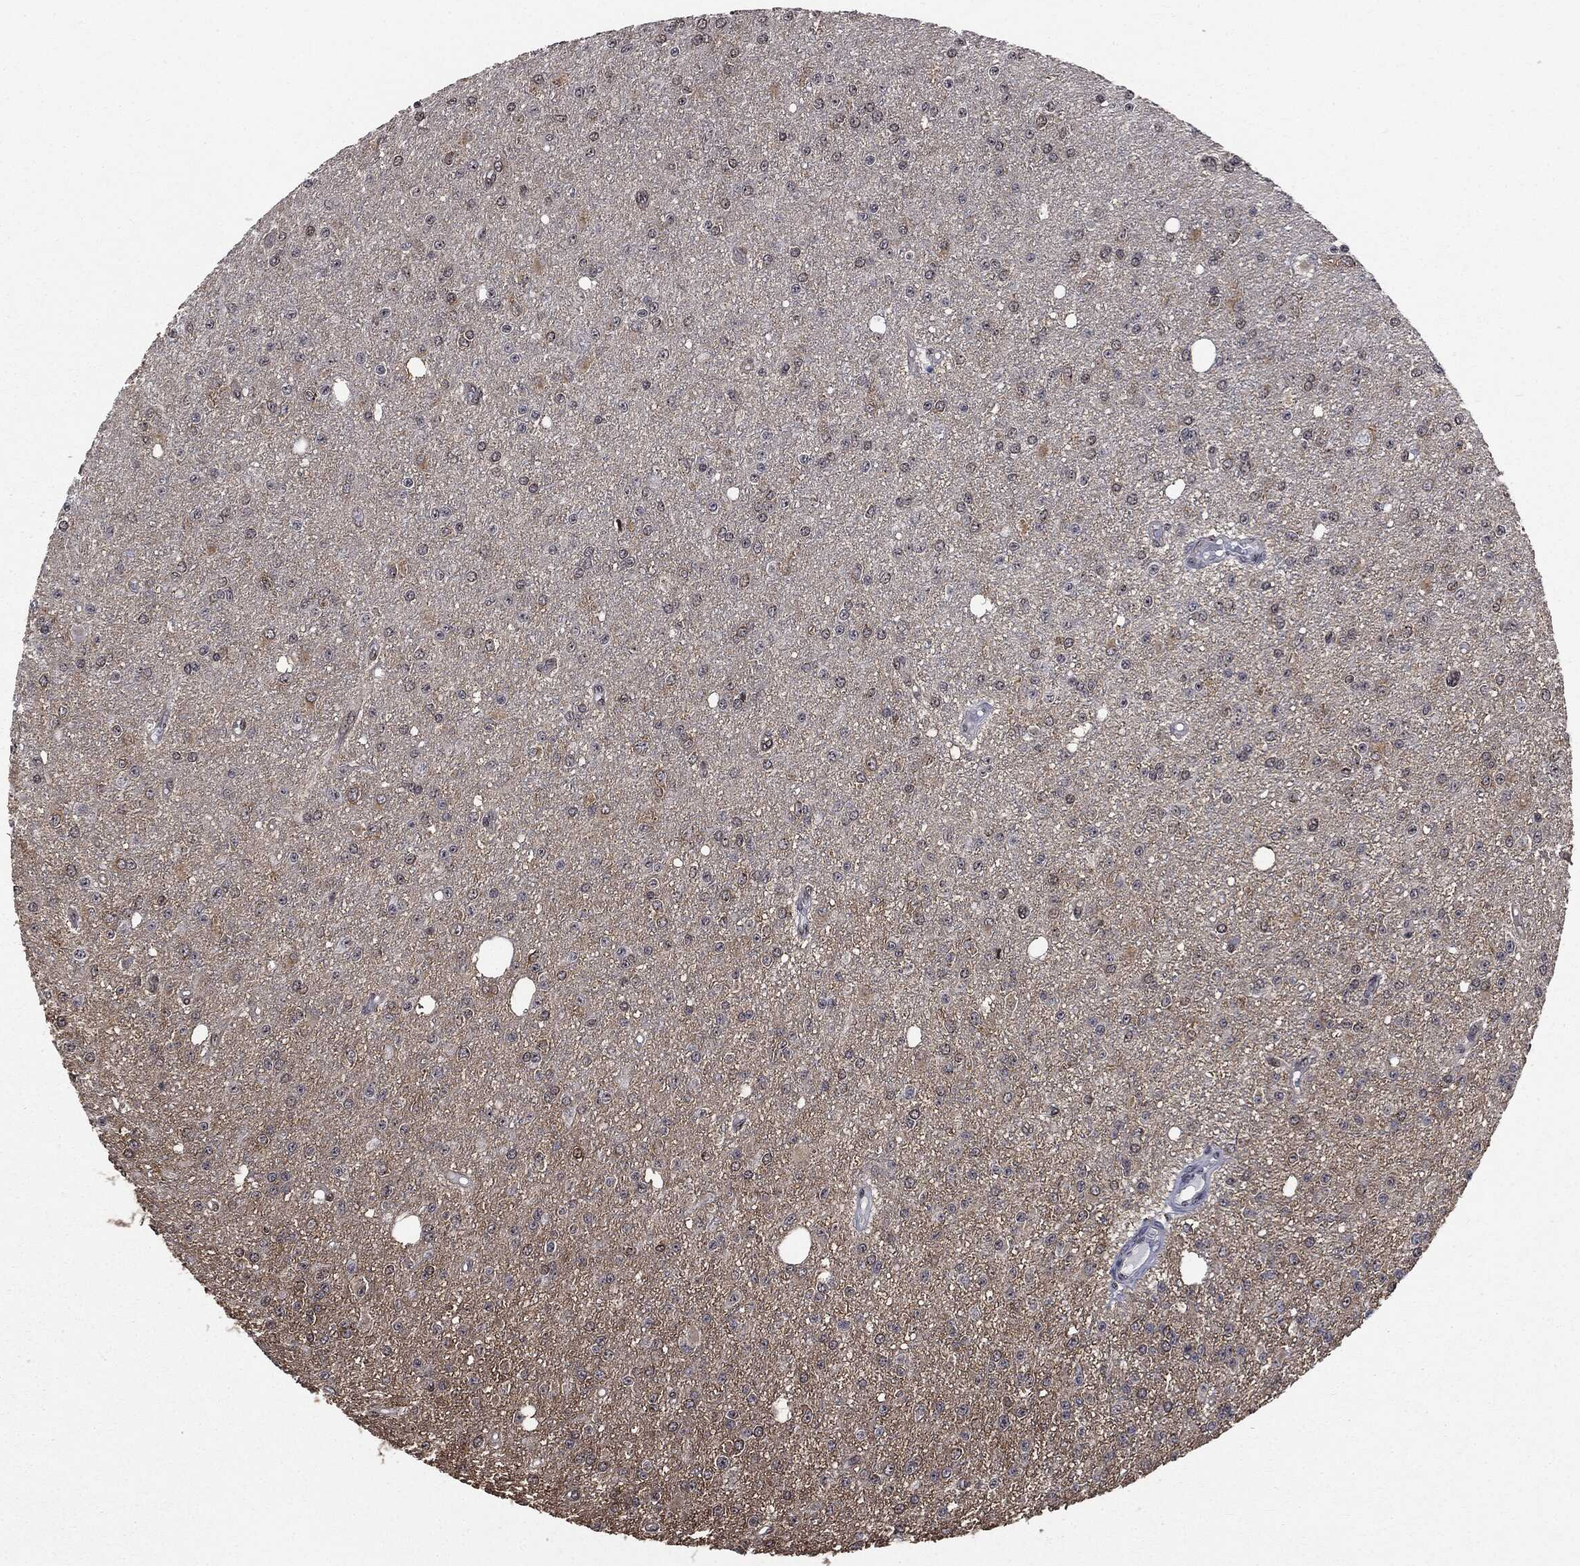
{"staining": {"intensity": "moderate", "quantity": "<25%", "location": "cytoplasmic/membranous"}, "tissue": "glioma", "cell_type": "Tumor cells", "image_type": "cancer", "snomed": [{"axis": "morphology", "description": "Glioma, malignant, Low grade"}, {"axis": "topography", "description": "Brain"}], "caption": "Immunohistochemistry (IHC) of glioma displays low levels of moderate cytoplasmic/membranous staining in approximately <25% of tumor cells. (brown staining indicates protein expression, while blue staining denotes nuclei).", "gene": "TRMT1L", "patient": {"sex": "female", "age": 45}}